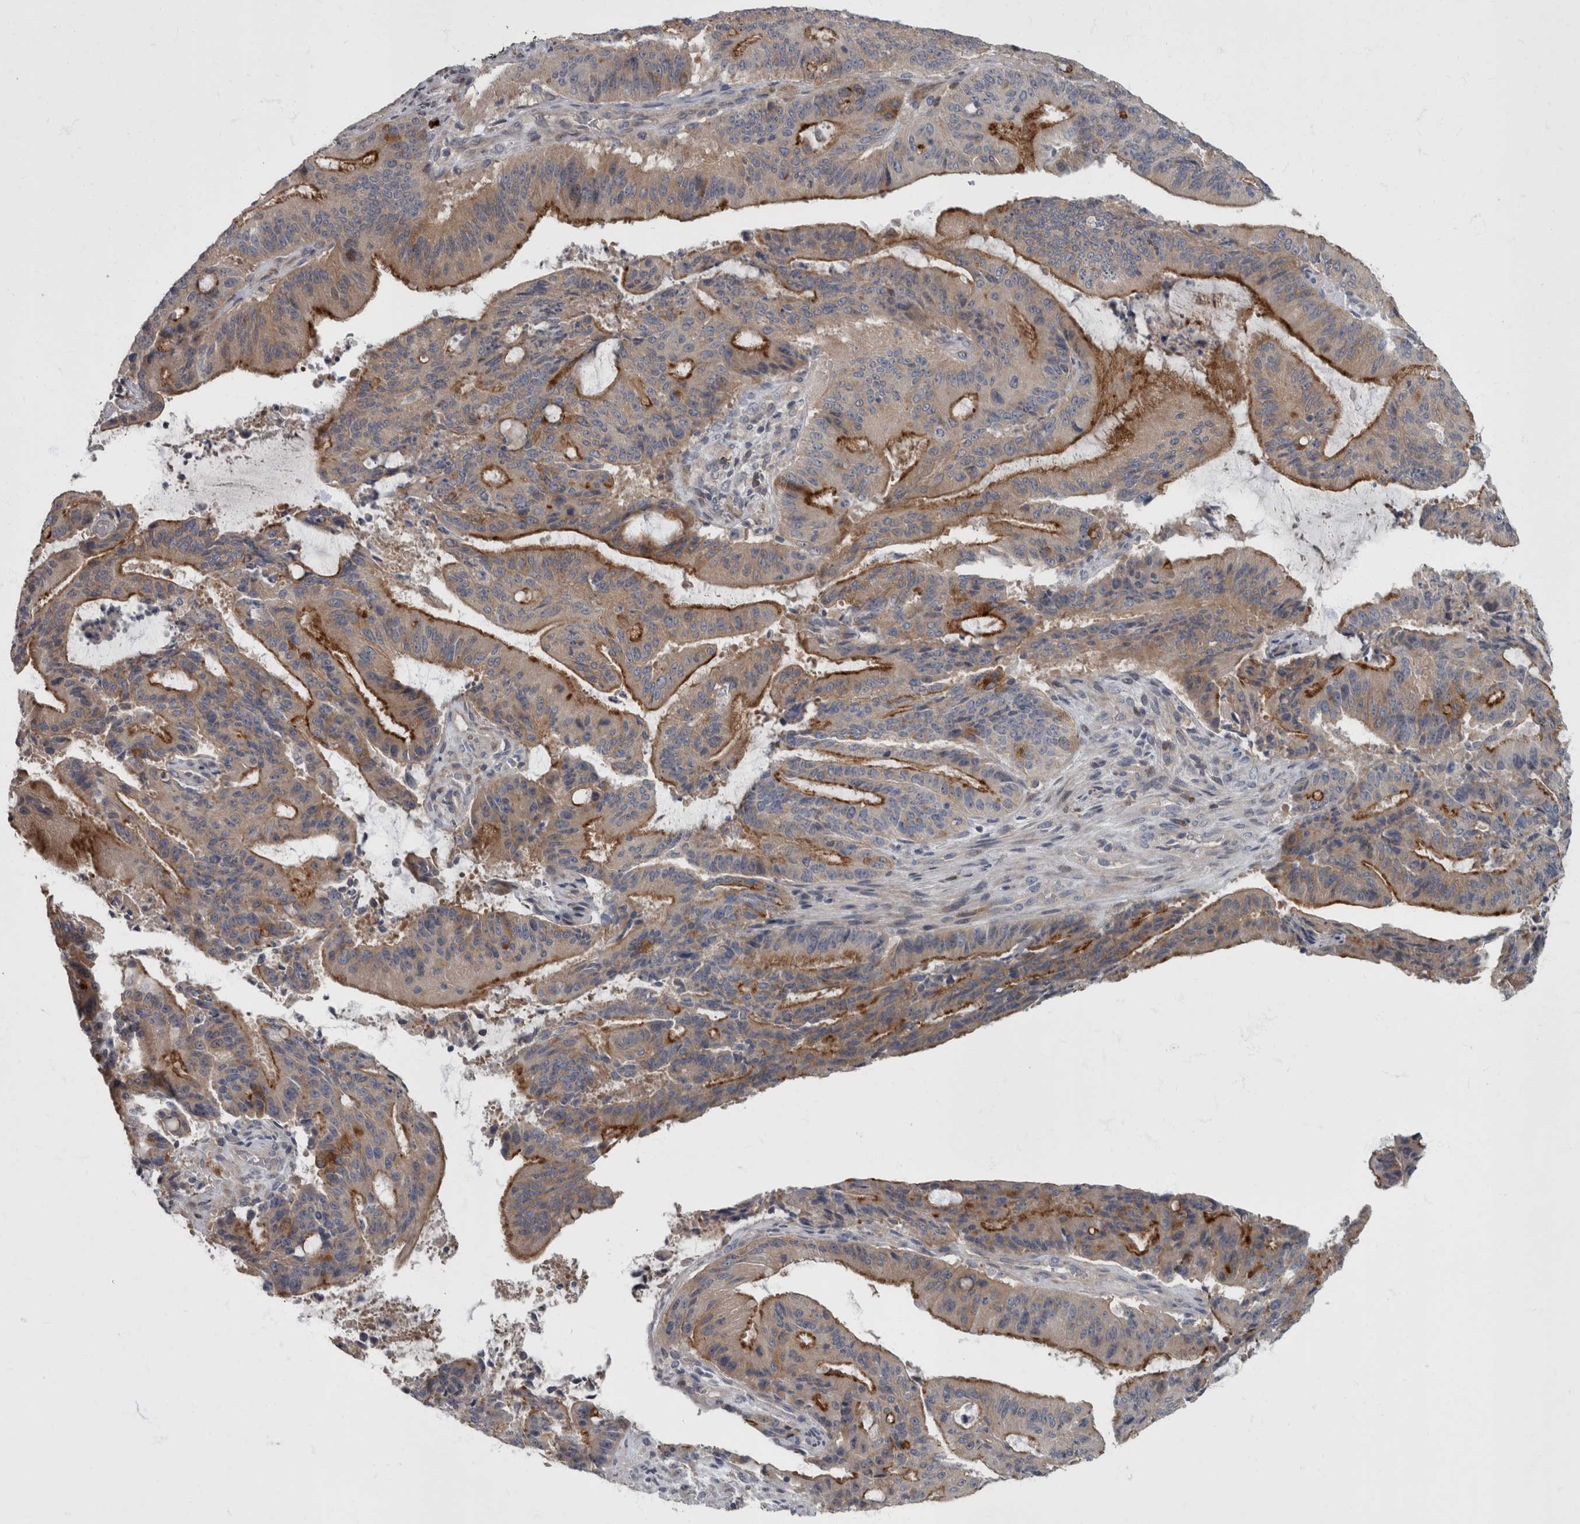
{"staining": {"intensity": "moderate", "quantity": "25%-75%", "location": "cytoplasmic/membranous"}, "tissue": "liver cancer", "cell_type": "Tumor cells", "image_type": "cancer", "snomed": [{"axis": "morphology", "description": "Normal tissue, NOS"}, {"axis": "morphology", "description": "Cholangiocarcinoma"}, {"axis": "topography", "description": "Liver"}, {"axis": "topography", "description": "Peripheral nerve tissue"}], "caption": "This photomicrograph reveals immunohistochemistry (IHC) staining of human liver cancer, with medium moderate cytoplasmic/membranous staining in about 25%-75% of tumor cells.", "gene": "CDC42BPG", "patient": {"sex": "female", "age": 73}}